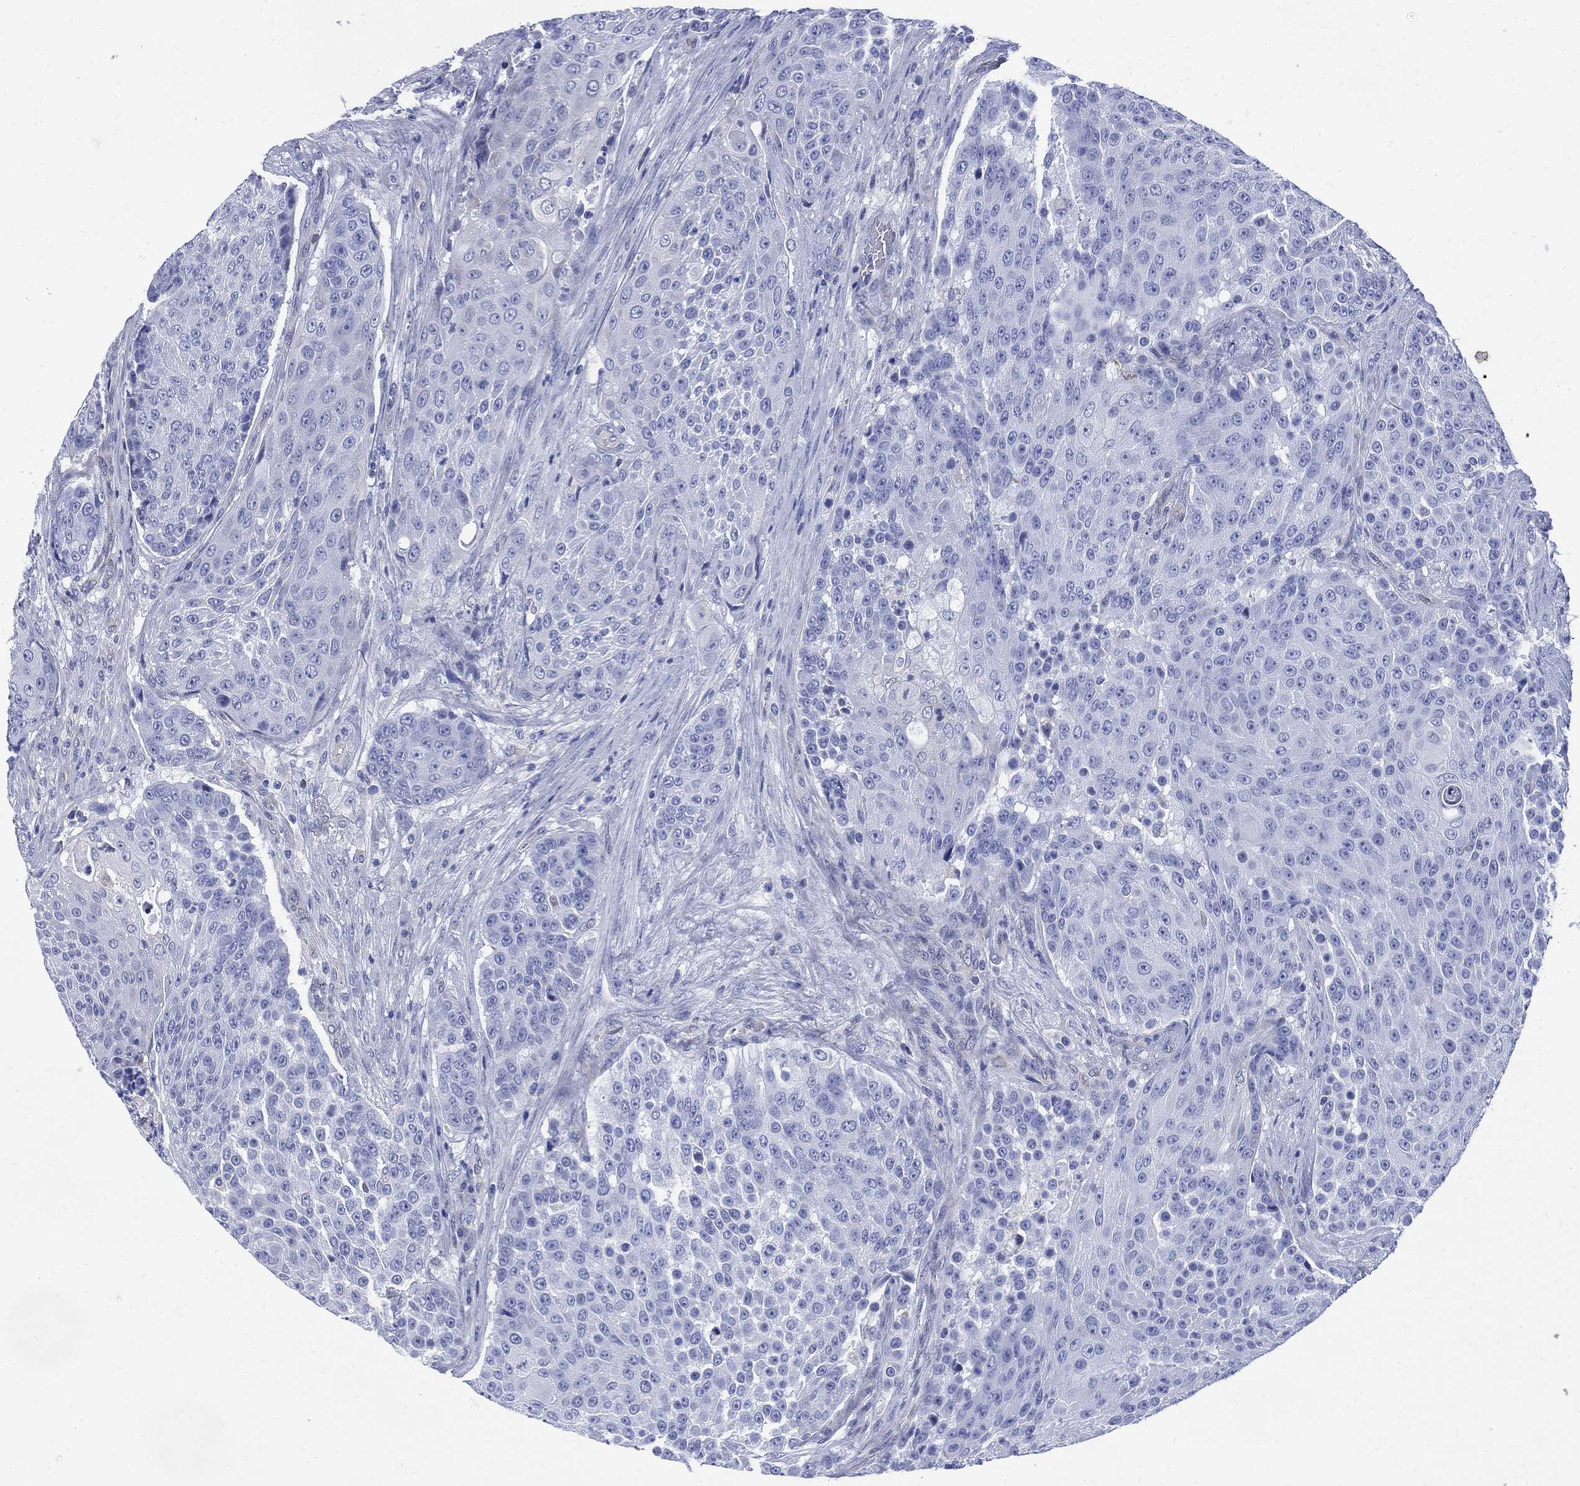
{"staining": {"intensity": "negative", "quantity": "none", "location": "none"}, "tissue": "urothelial cancer", "cell_type": "Tumor cells", "image_type": "cancer", "snomed": [{"axis": "morphology", "description": "Urothelial carcinoma, High grade"}, {"axis": "topography", "description": "Urinary bladder"}], "caption": "The IHC micrograph has no significant staining in tumor cells of high-grade urothelial carcinoma tissue.", "gene": "DDI1", "patient": {"sex": "female", "age": 63}}